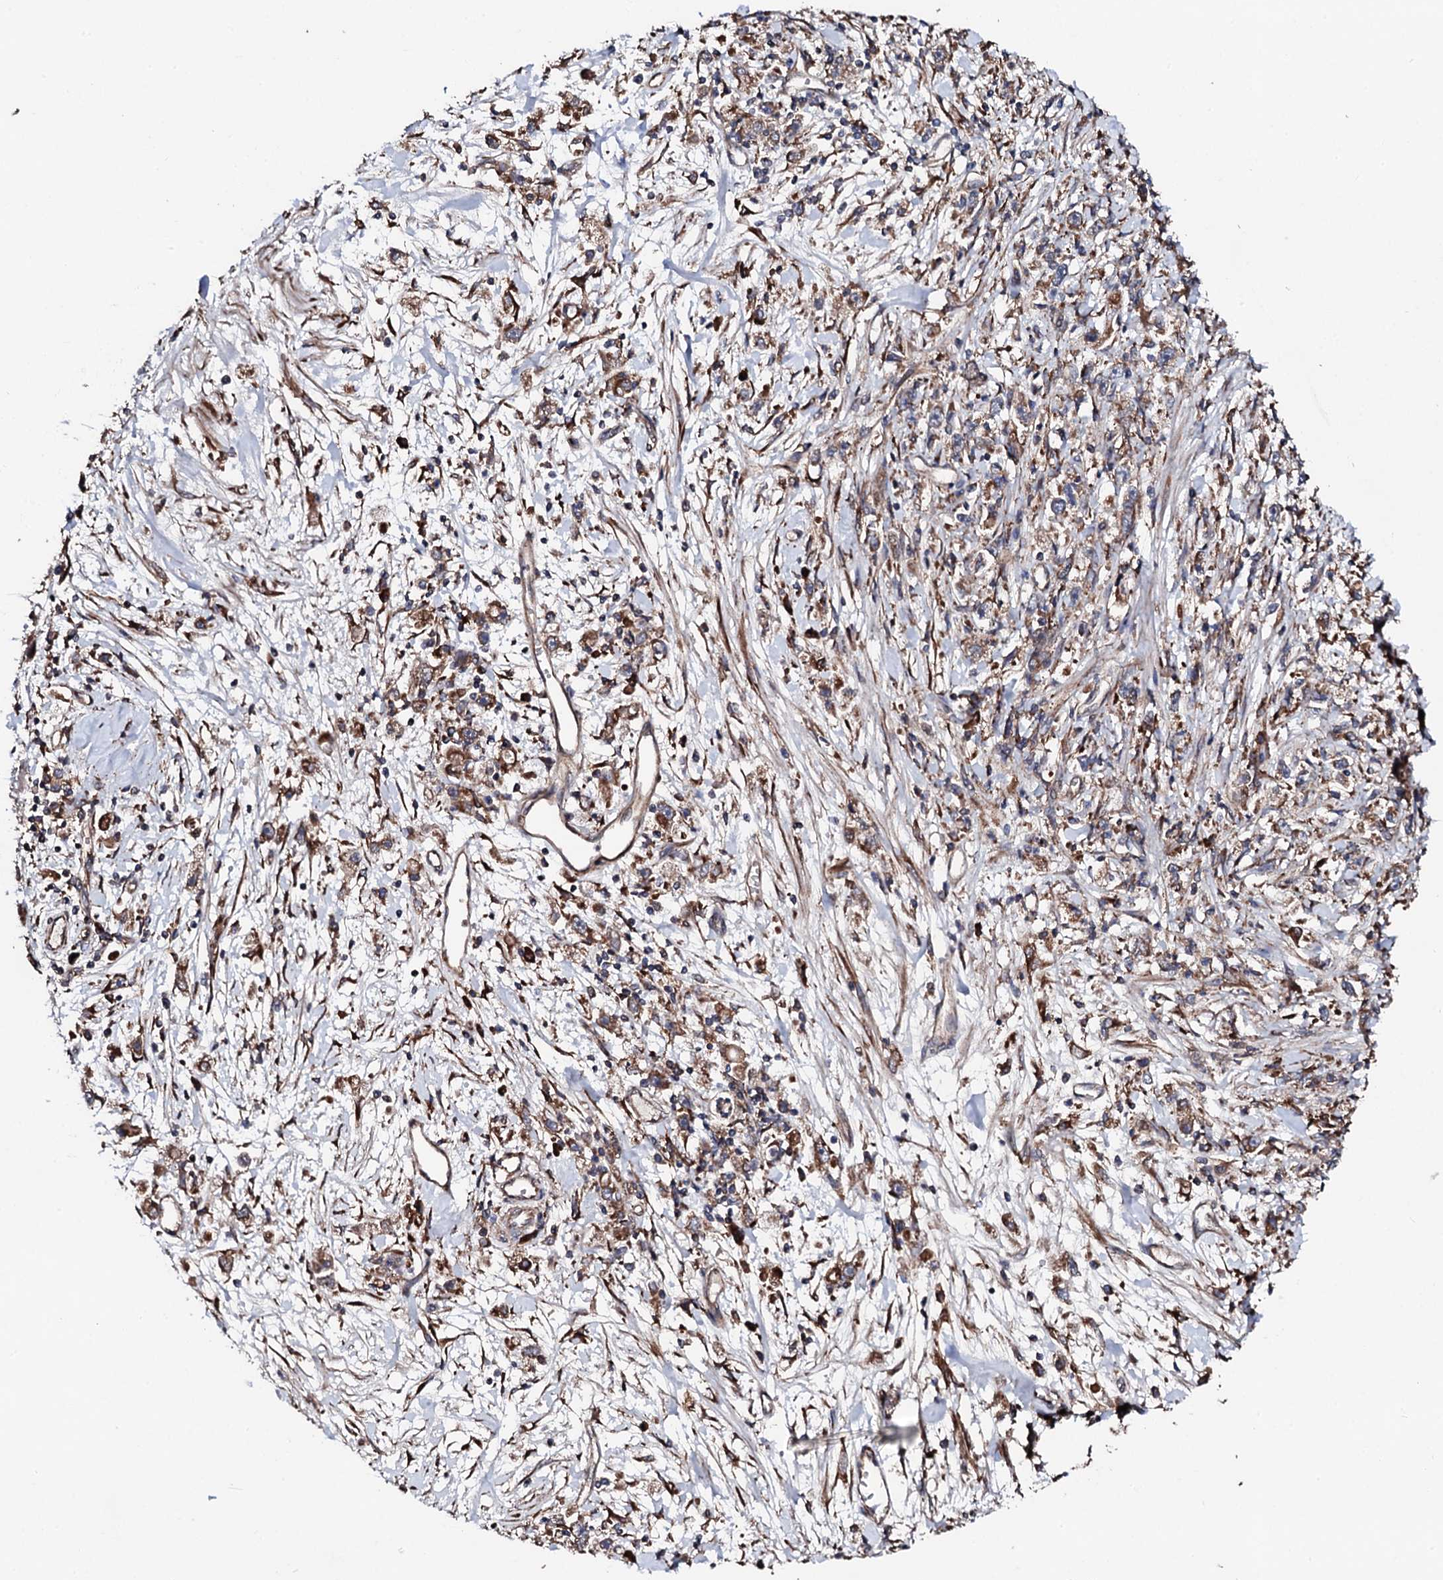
{"staining": {"intensity": "moderate", "quantity": ">75%", "location": "cytoplasmic/membranous"}, "tissue": "stomach cancer", "cell_type": "Tumor cells", "image_type": "cancer", "snomed": [{"axis": "morphology", "description": "Adenocarcinoma, NOS"}, {"axis": "topography", "description": "Stomach"}], "caption": "A high-resolution histopathology image shows immunohistochemistry (IHC) staining of adenocarcinoma (stomach), which exhibits moderate cytoplasmic/membranous staining in about >75% of tumor cells.", "gene": "CKAP5", "patient": {"sex": "female", "age": 59}}